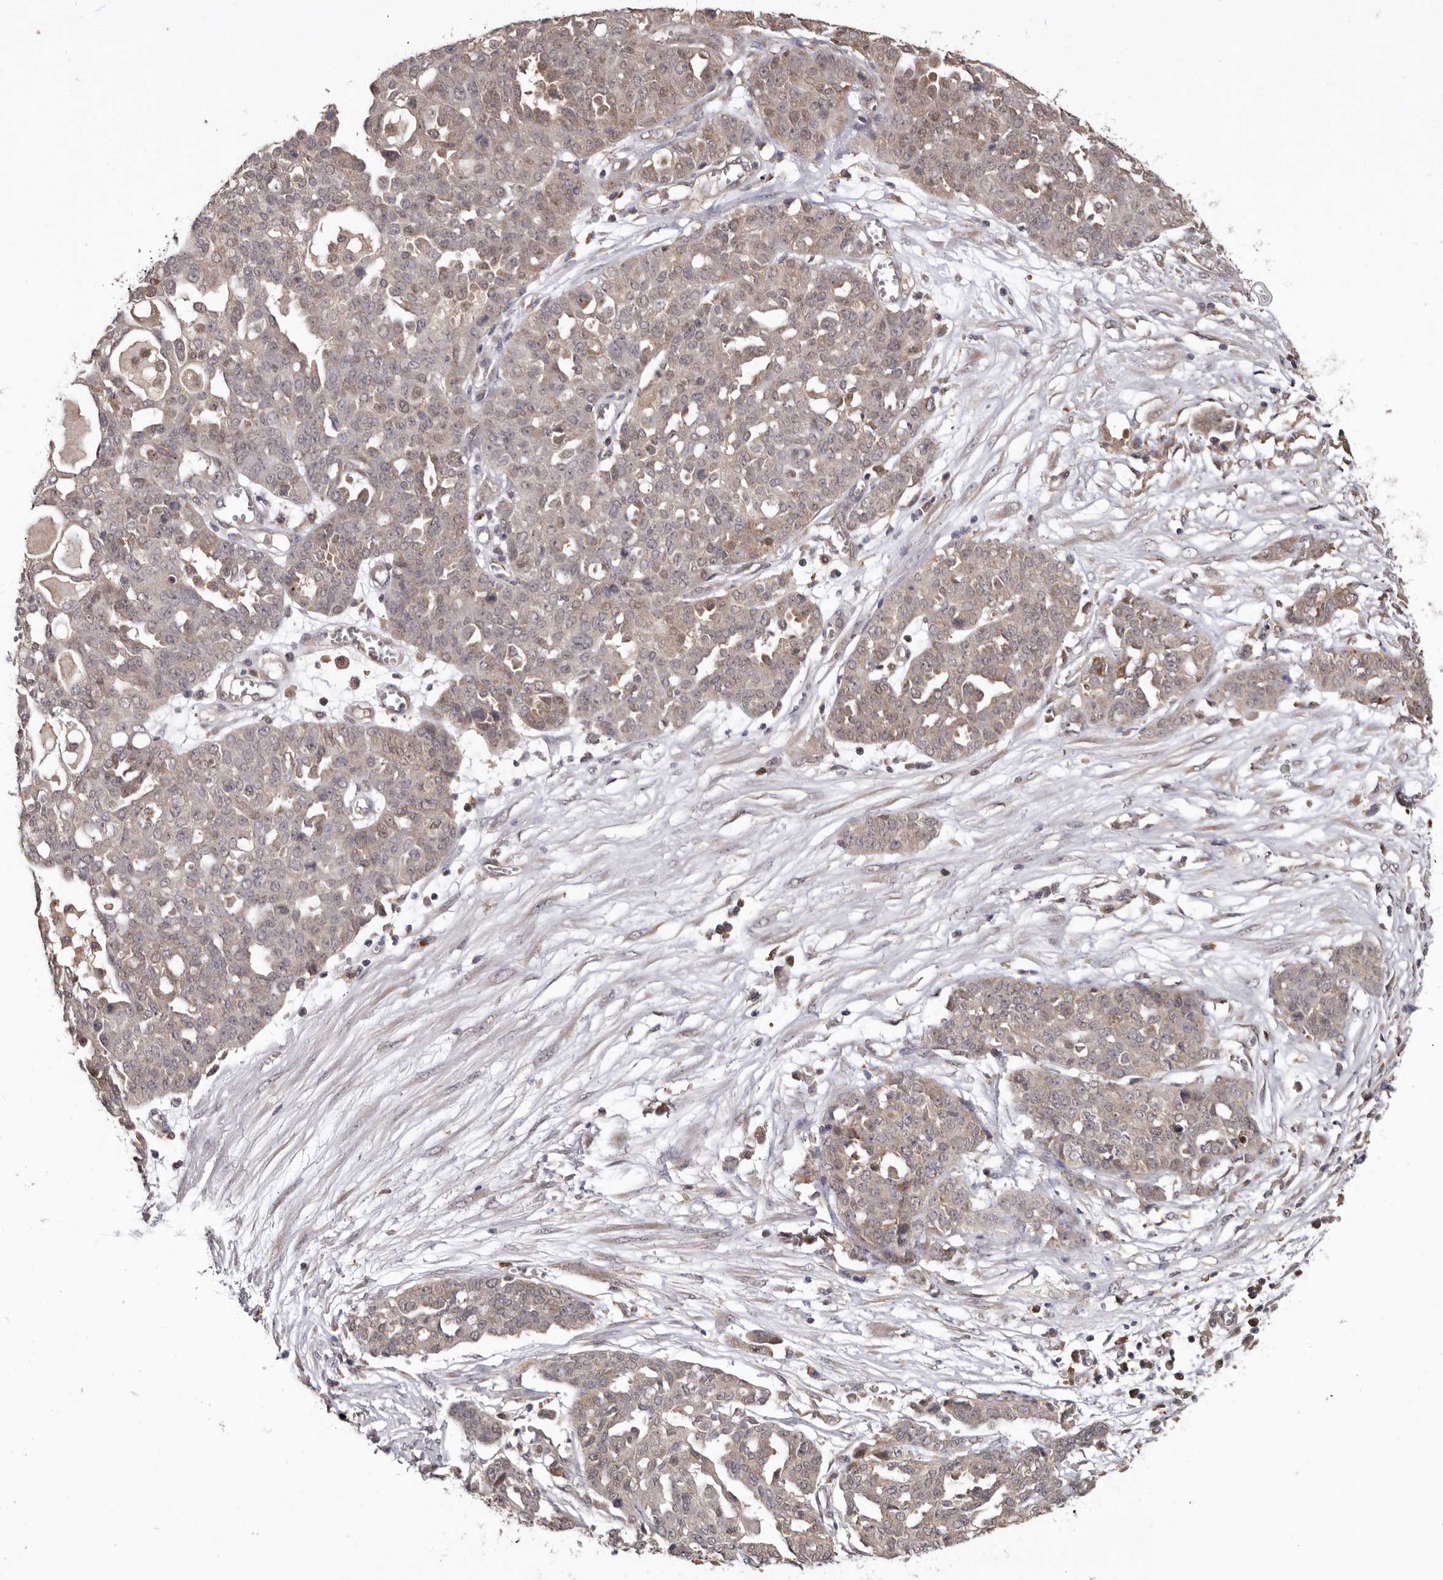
{"staining": {"intensity": "weak", "quantity": "25%-75%", "location": "cytoplasmic/membranous,nuclear"}, "tissue": "ovarian cancer", "cell_type": "Tumor cells", "image_type": "cancer", "snomed": [{"axis": "morphology", "description": "Cystadenocarcinoma, serous, NOS"}, {"axis": "topography", "description": "Soft tissue"}, {"axis": "topography", "description": "Ovary"}], "caption": "Immunohistochemical staining of serous cystadenocarcinoma (ovarian) shows low levels of weak cytoplasmic/membranous and nuclear protein positivity in about 25%-75% of tumor cells.", "gene": "RSPO2", "patient": {"sex": "female", "age": 57}}